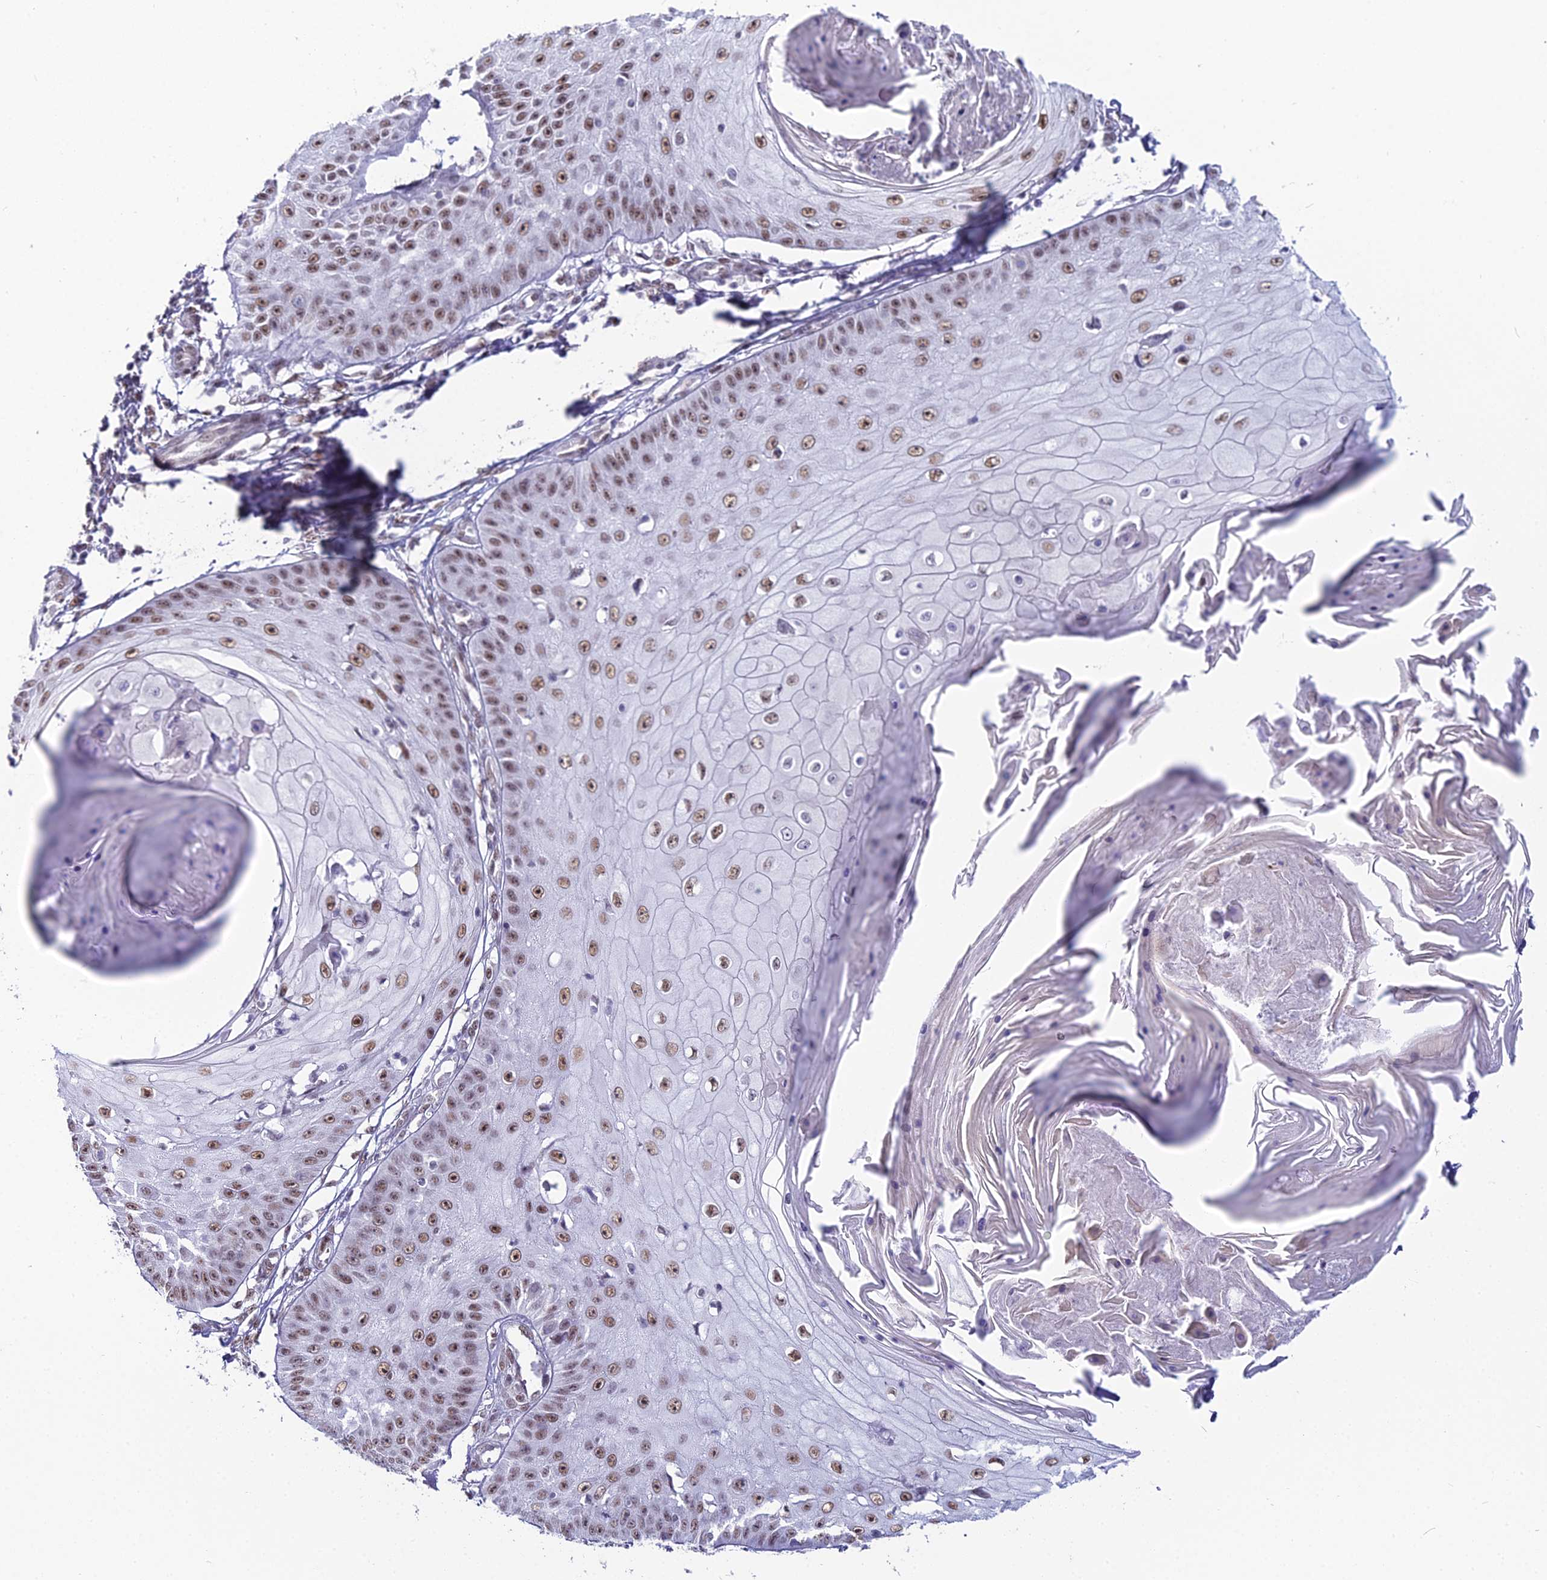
{"staining": {"intensity": "moderate", "quantity": ">75%", "location": "nuclear"}, "tissue": "skin cancer", "cell_type": "Tumor cells", "image_type": "cancer", "snomed": [{"axis": "morphology", "description": "Squamous cell carcinoma, NOS"}, {"axis": "topography", "description": "Skin"}], "caption": "Protein staining of skin cancer (squamous cell carcinoma) tissue demonstrates moderate nuclear staining in about >75% of tumor cells.", "gene": "RBM12", "patient": {"sex": "male", "age": 70}}